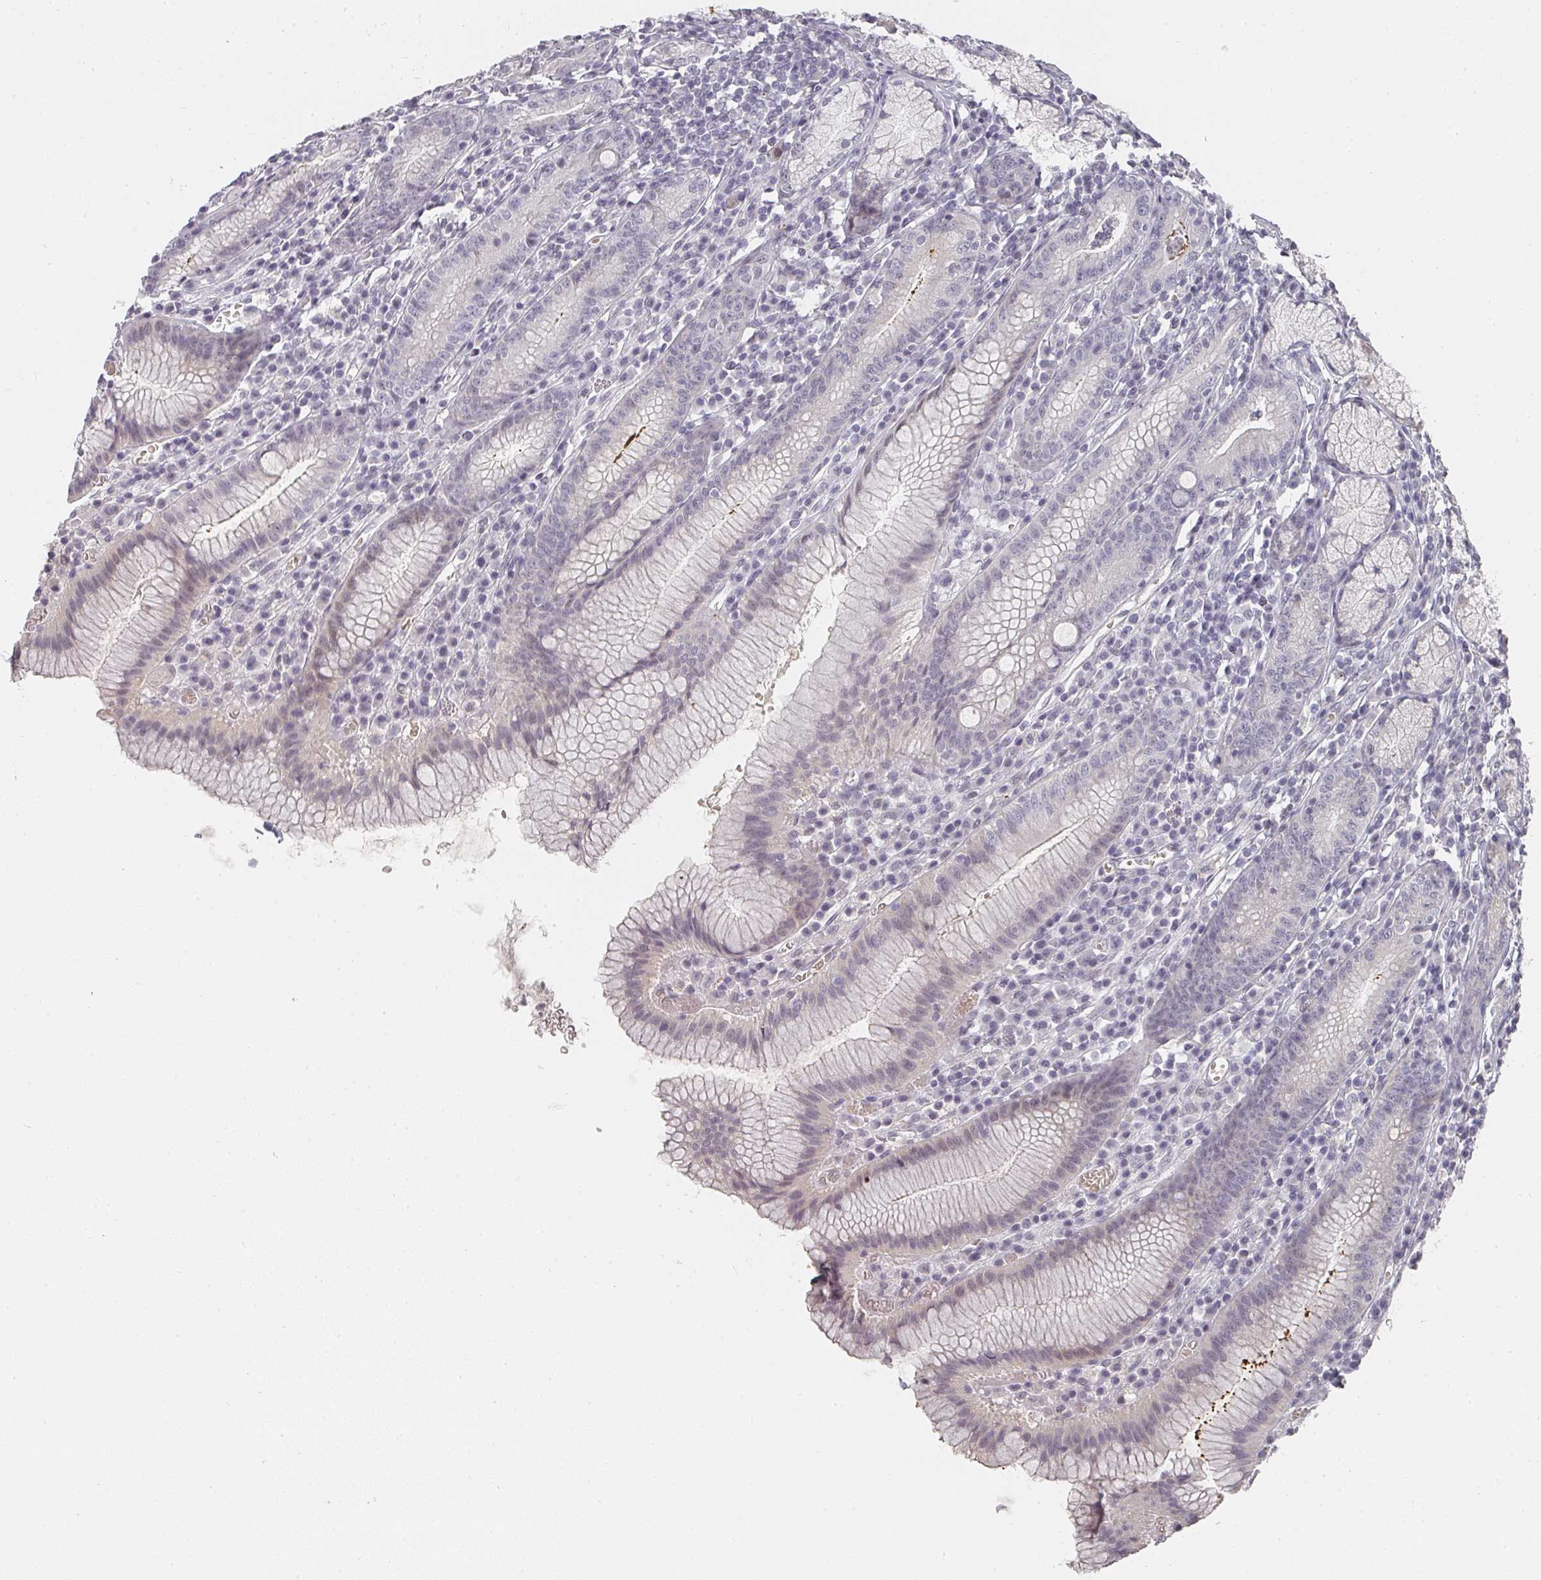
{"staining": {"intensity": "weak", "quantity": "<25%", "location": "nuclear"}, "tissue": "stomach", "cell_type": "Glandular cells", "image_type": "normal", "snomed": [{"axis": "morphology", "description": "Normal tissue, NOS"}, {"axis": "topography", "description": "Stomach"}], "caption": "This is an immunohistochemistry image of benign human stomach. There is no staining in glandular cells.", "gene": "SHISA2", "patient": {"sex": "male", "age": 55}}